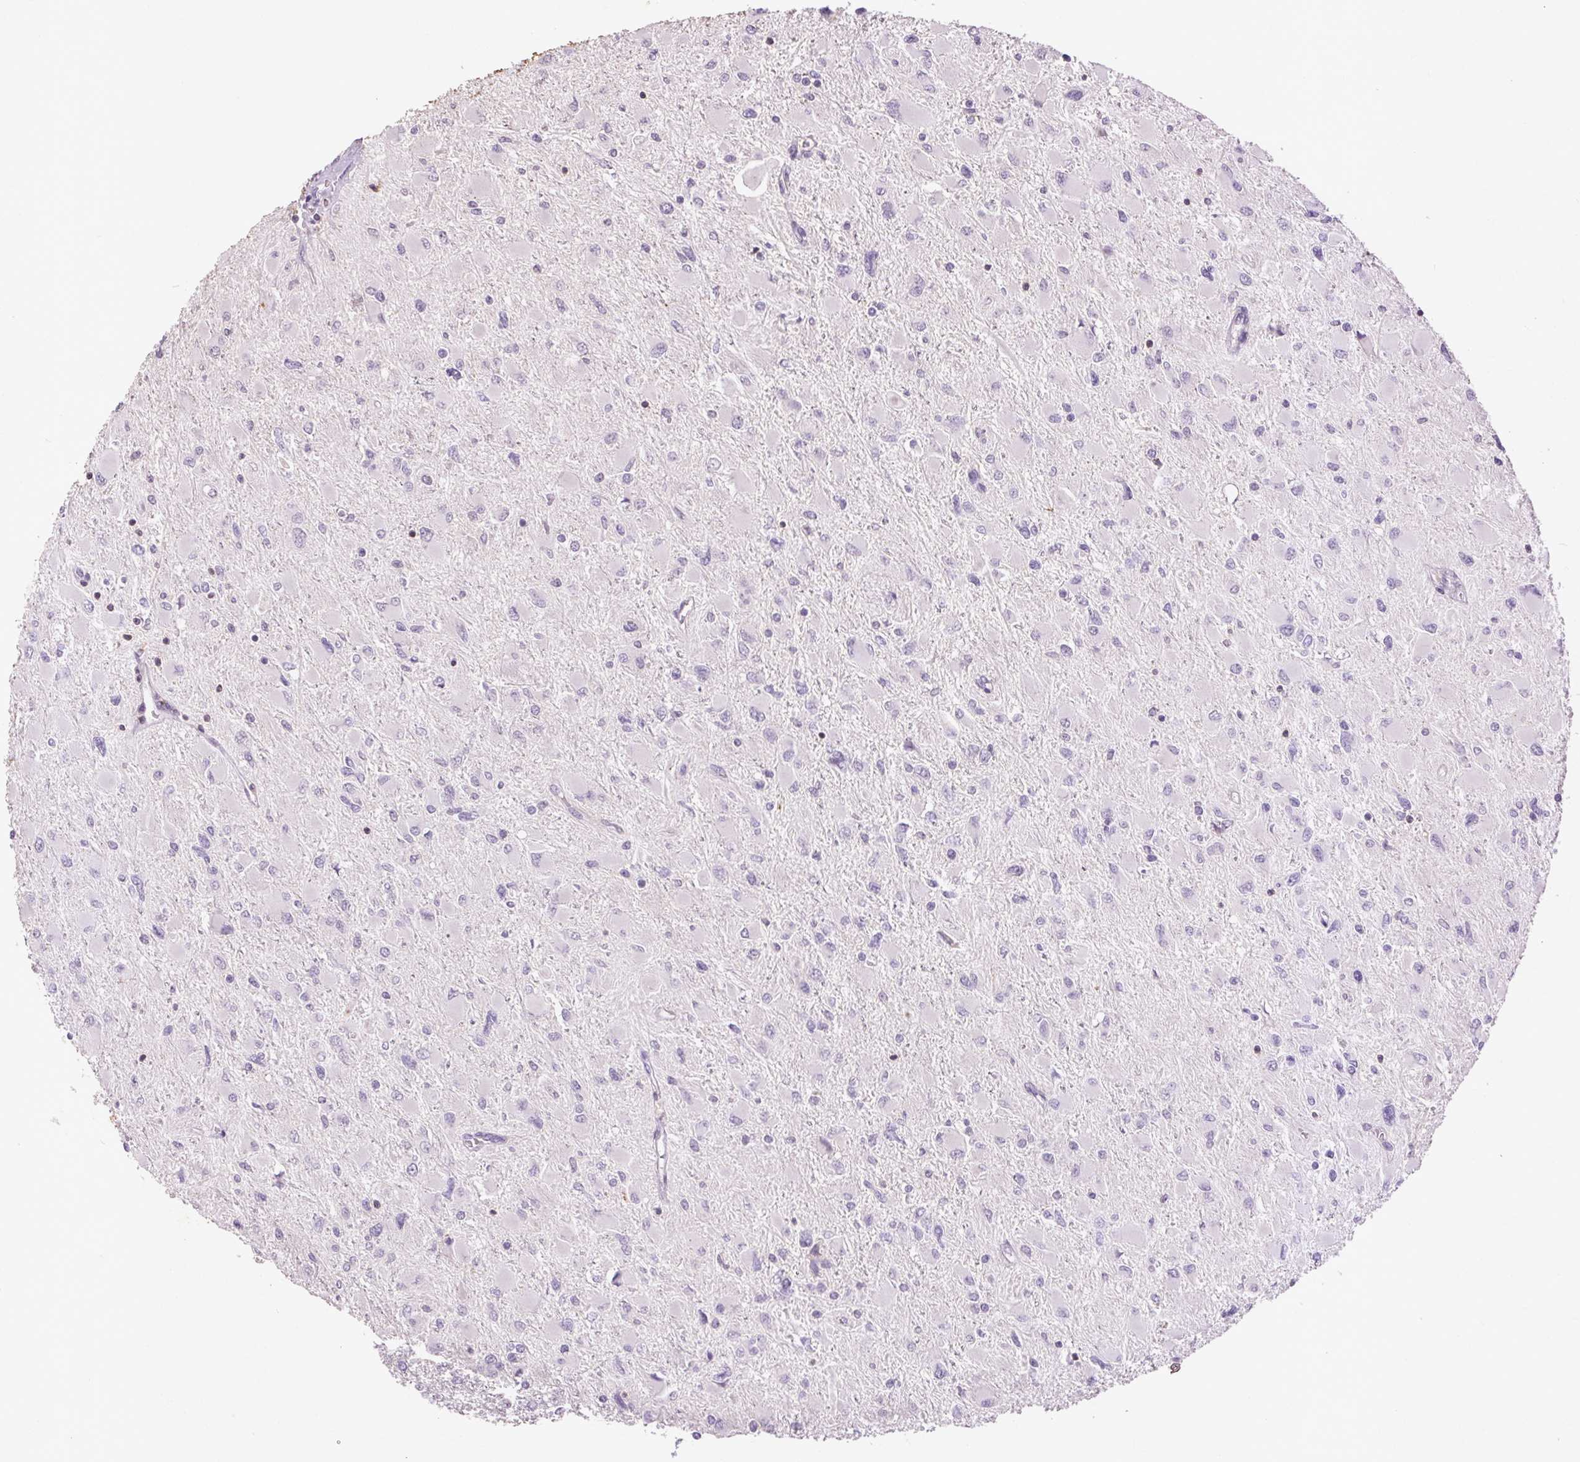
{"staining": {"intensity": "negative", "quantity": "none", "location": "none"}, "tissue": "glioma", "cell_type": "Tumor cells", "image_type": "cancer", "snomed": [{"axis": "morphology", "description": "Glioma, malignant, High grade"}, {"axis": "topography", "description": "Cerebral cortex"}], "caption": "Glioma was stained to show a protein in brown. There is no significant expression in tumor cells.", "gene": "FNDC7", "patient": {"sex": "female", "age": 36}}